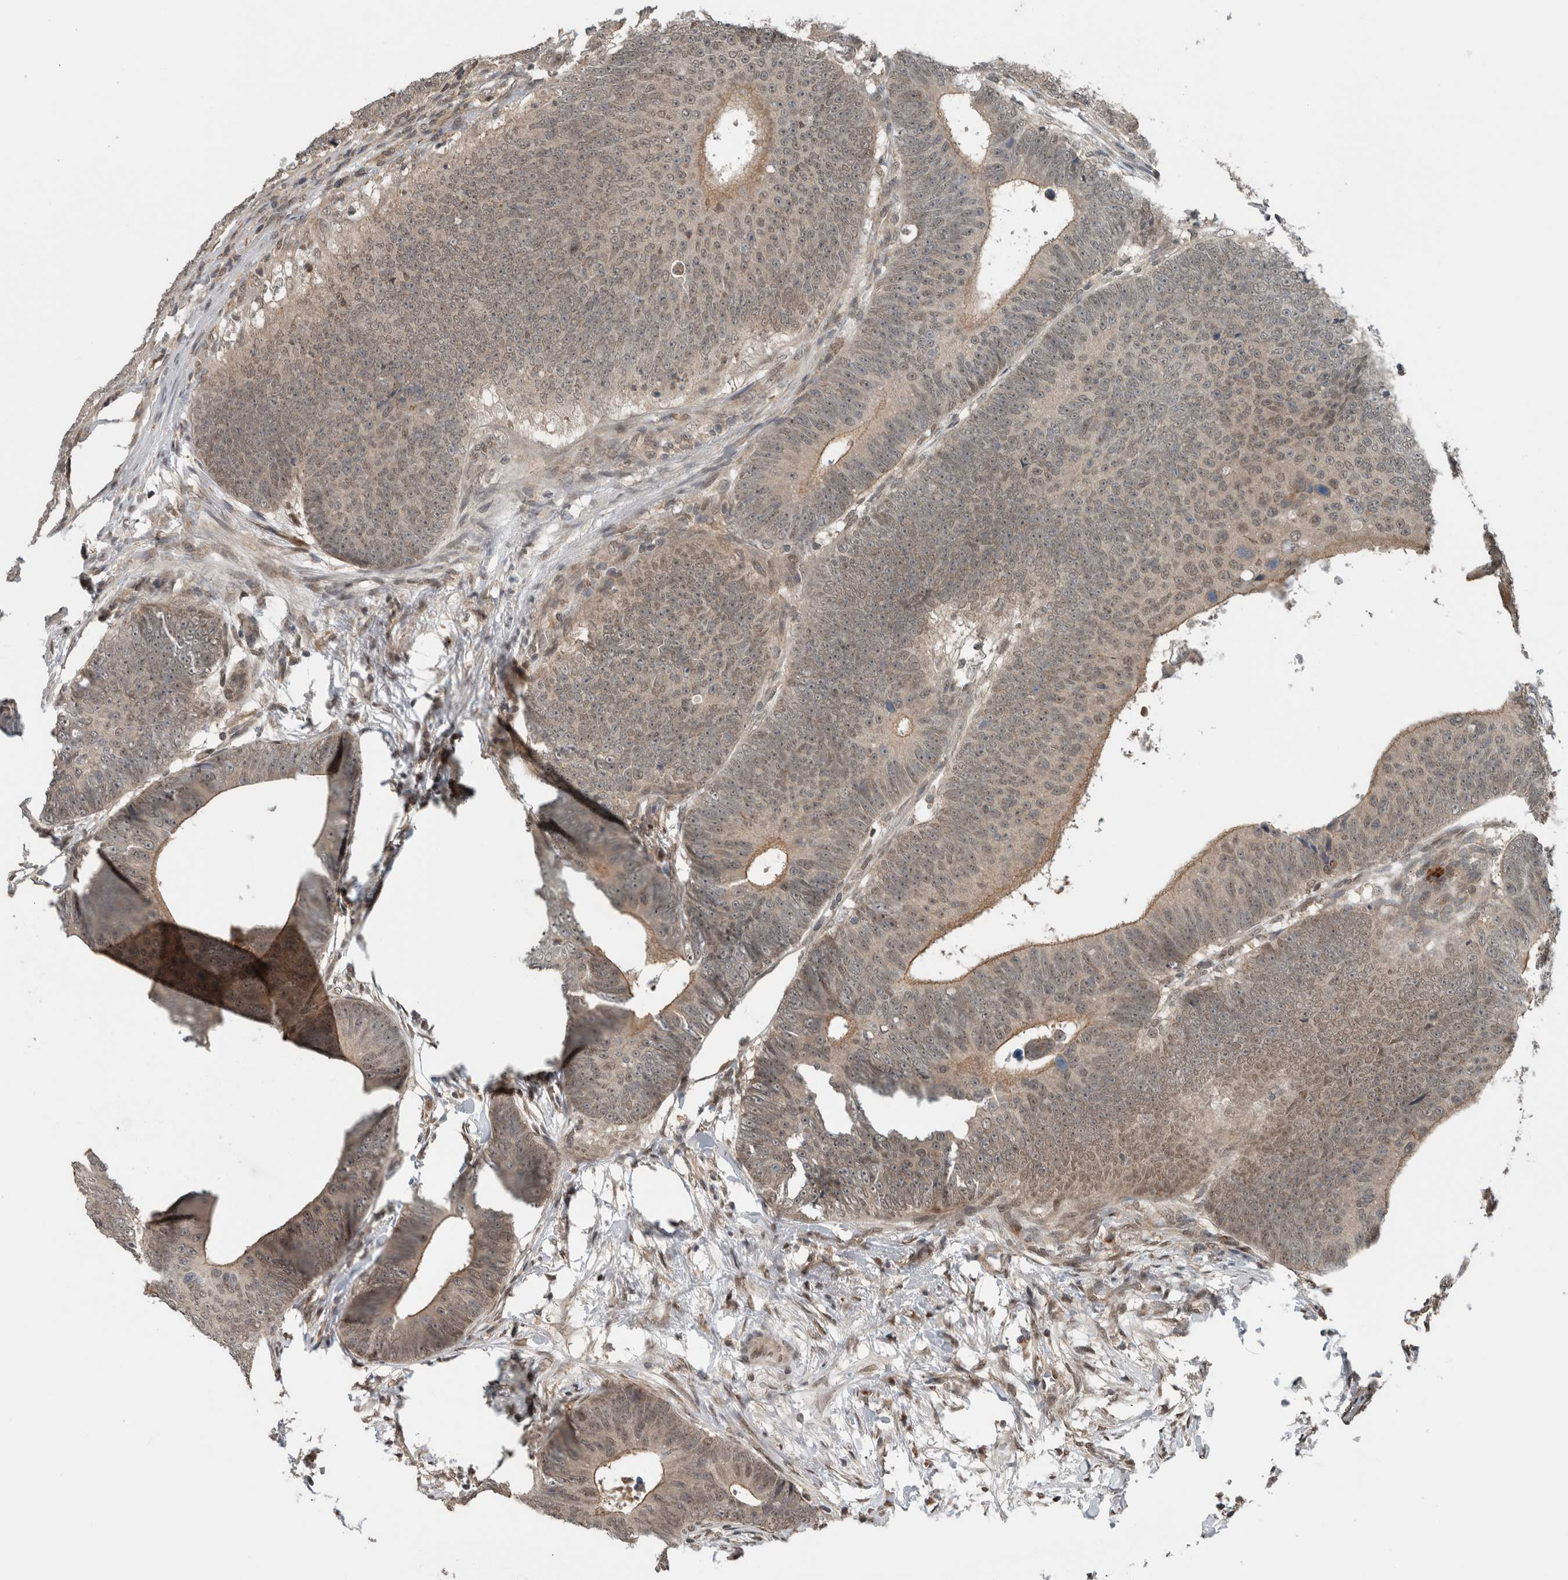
{"staining": {"intensity": "moderate", "quantity": "25%-75%", "location": "cytoplasmic/membranous,nuclear"}, "tissue": "colorectal cancer", "cell_type": "Tumor cells", "image_type": "cancer", "snomed": [{"axis": "morphology", "description": "Adenocarcinoma, NOS"}, {"axis": "topography", "description": "Colon"}], "caption": "A high-resolution histopathology image shows IHC staining of colorectal cancer (adenocarcinoma), which exhibits moderate cytoplasmic/membranous and nuclear expression in about 25%-75% of tumor cells.", "gene": "SPAG7", "patient": {"sex": "male", "age": 56}}